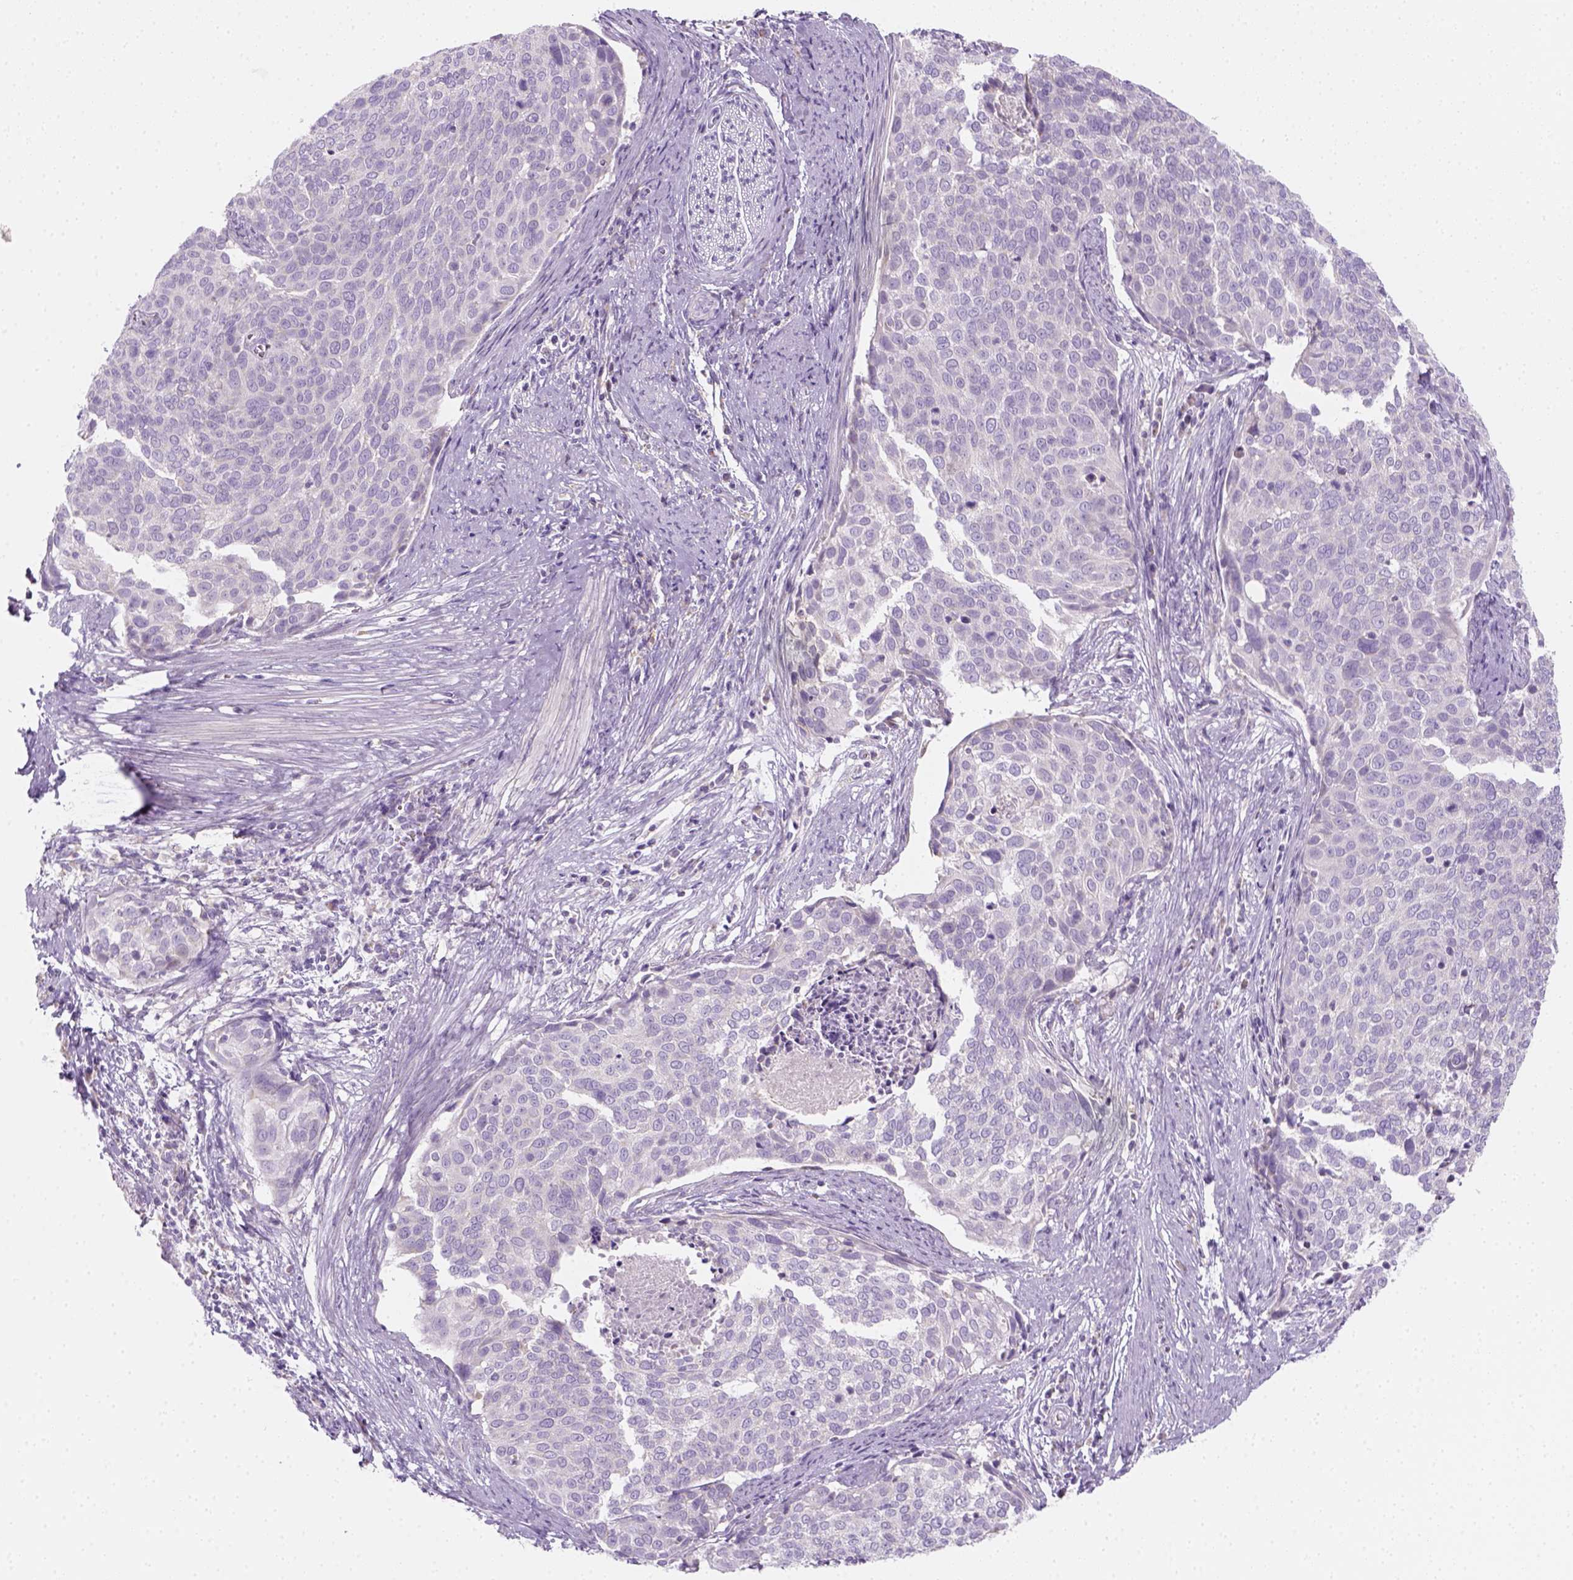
{"staining": {"intensity": "negative", "quantity": "none", "location": "none"}, "tissue": "cervical cancer", "cell_type": "Tumor cells", "image_type": "cancer", "snomed": [{"axis": "morphology", "description": "Squamous cell carcinoma, NOS"}, {"axis": "topography", "description": "Cervix"}], "caption": "Tumor cells are negative for brown protein staining in cervical cancer (squamous cell carcinoma).", "gene": "AWAT2", "patient": {"sex": "female", "age": 39}}